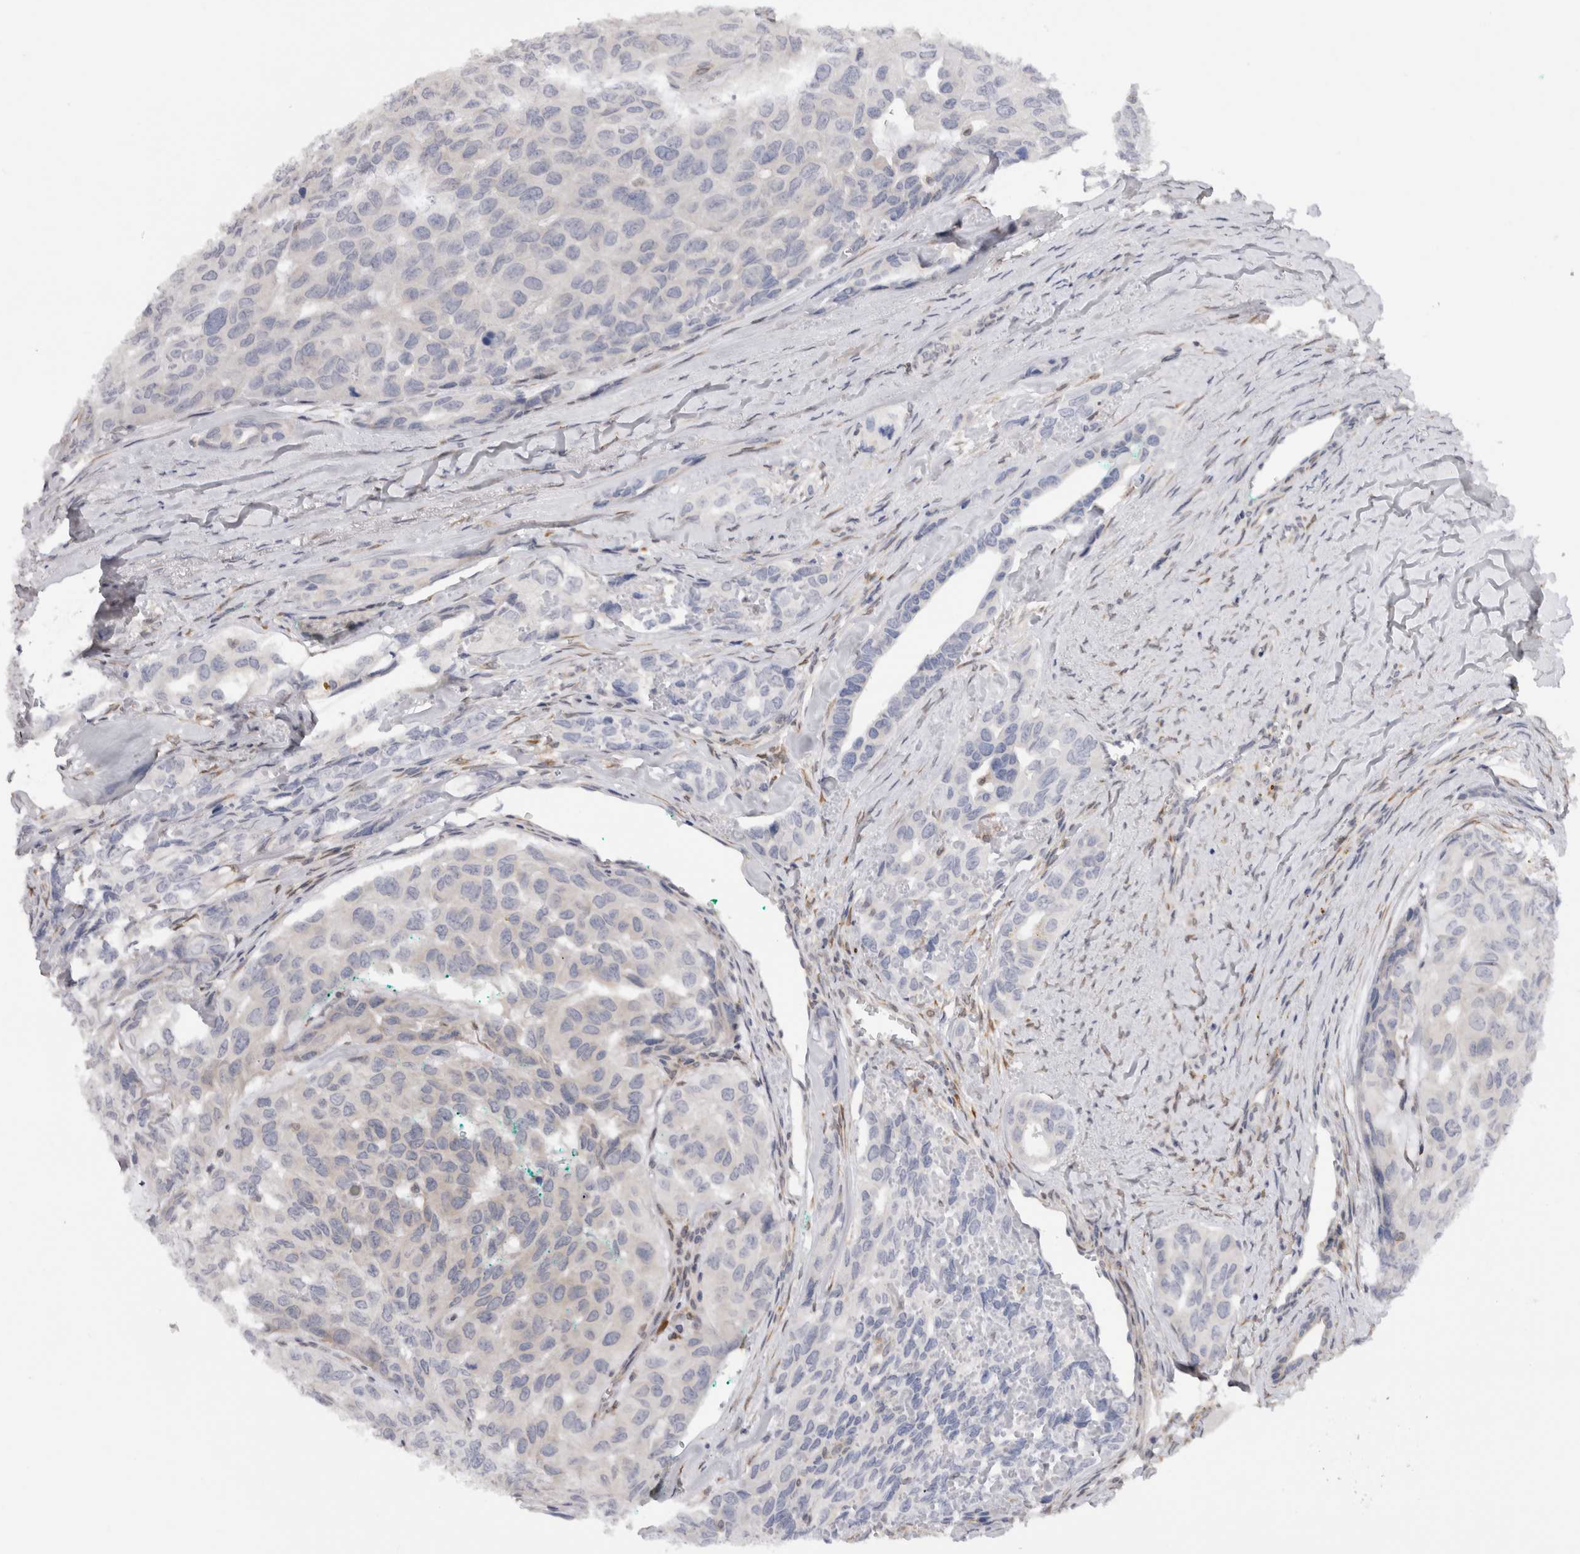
{"staining": {"intensity": "negative", "quantity": "none", "location": "none"}, "tissue": "head and neck cancer", "cell_type": "Tumor cells", "image_type": "cancer", "snomed": [{"axis": "morphology", "description": "Adenocarcinoma, NOS"}, {"axis": "topography", "description": "Salivary gland, NOS"}, {"axis": "topography", "description": "Head-Neck"}], "caption": "IHC image of human adenocarcinoma (head and neck) stained for a protein (brown), which exhibits no staining in tumor cells.", "gene": "VCPIP1", "patient": {"sex": "female", "age": 76}}